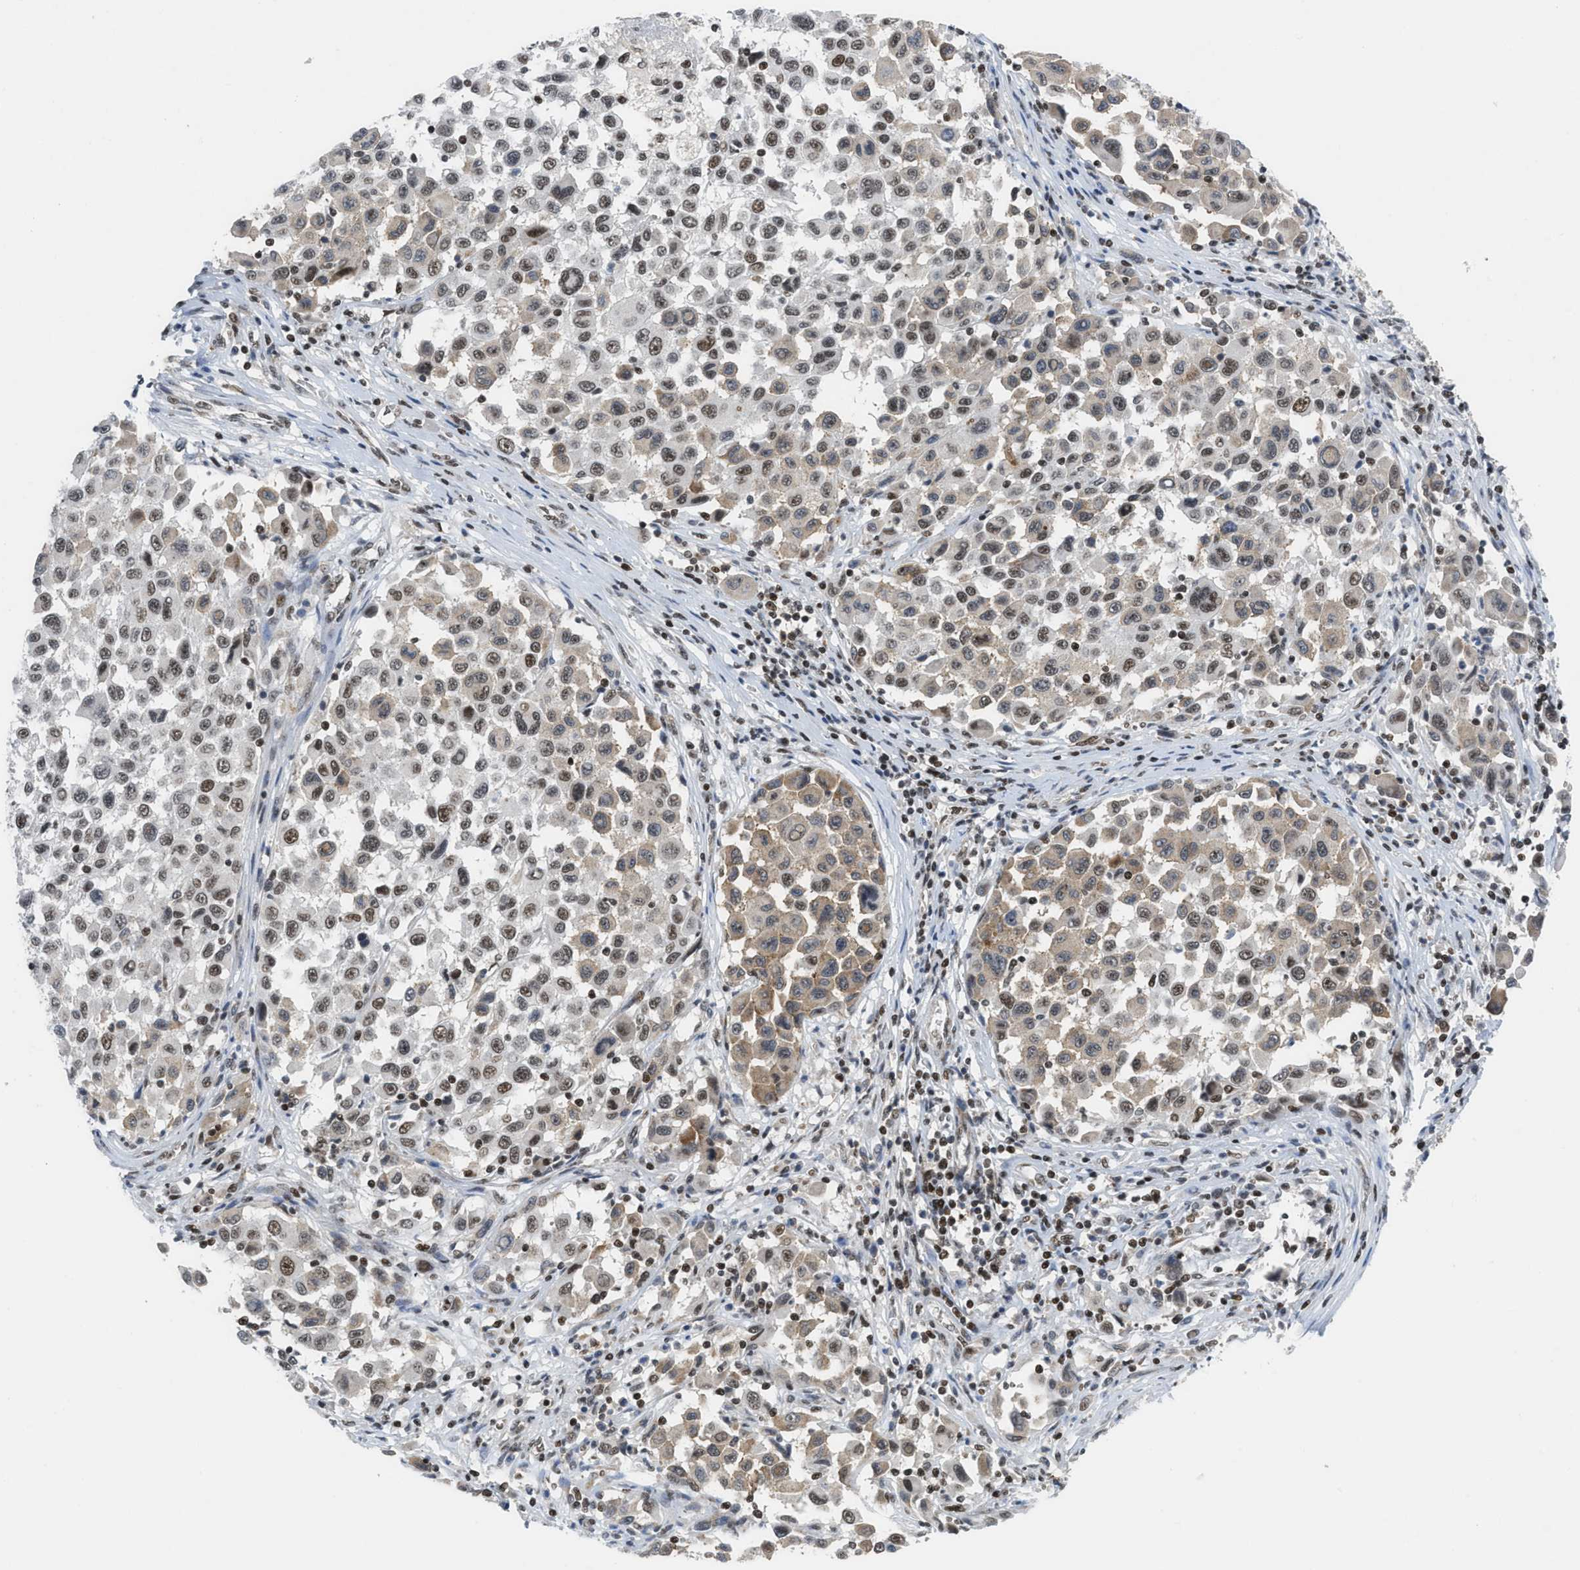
{"staining": {"intensity": "moderate", "quantity": ">75%", "location": "nuclear"}, "tissue": "melanoma", "cell_type": "Tumor cells", "image_type": "cancer", "snomed": [{"axis": "morphology", "description": "Malignant melanoma, Metastatic site"}, {"axis": "topography", "description": "Lymph node"}], "caption": "Melanoma was stained to show a protein in brown. There is medium levels of moderate nuclear staining in about >75% of tumor cells.", "gene": "RAD51B", "patient": {"sex": "male", "age": 61}}